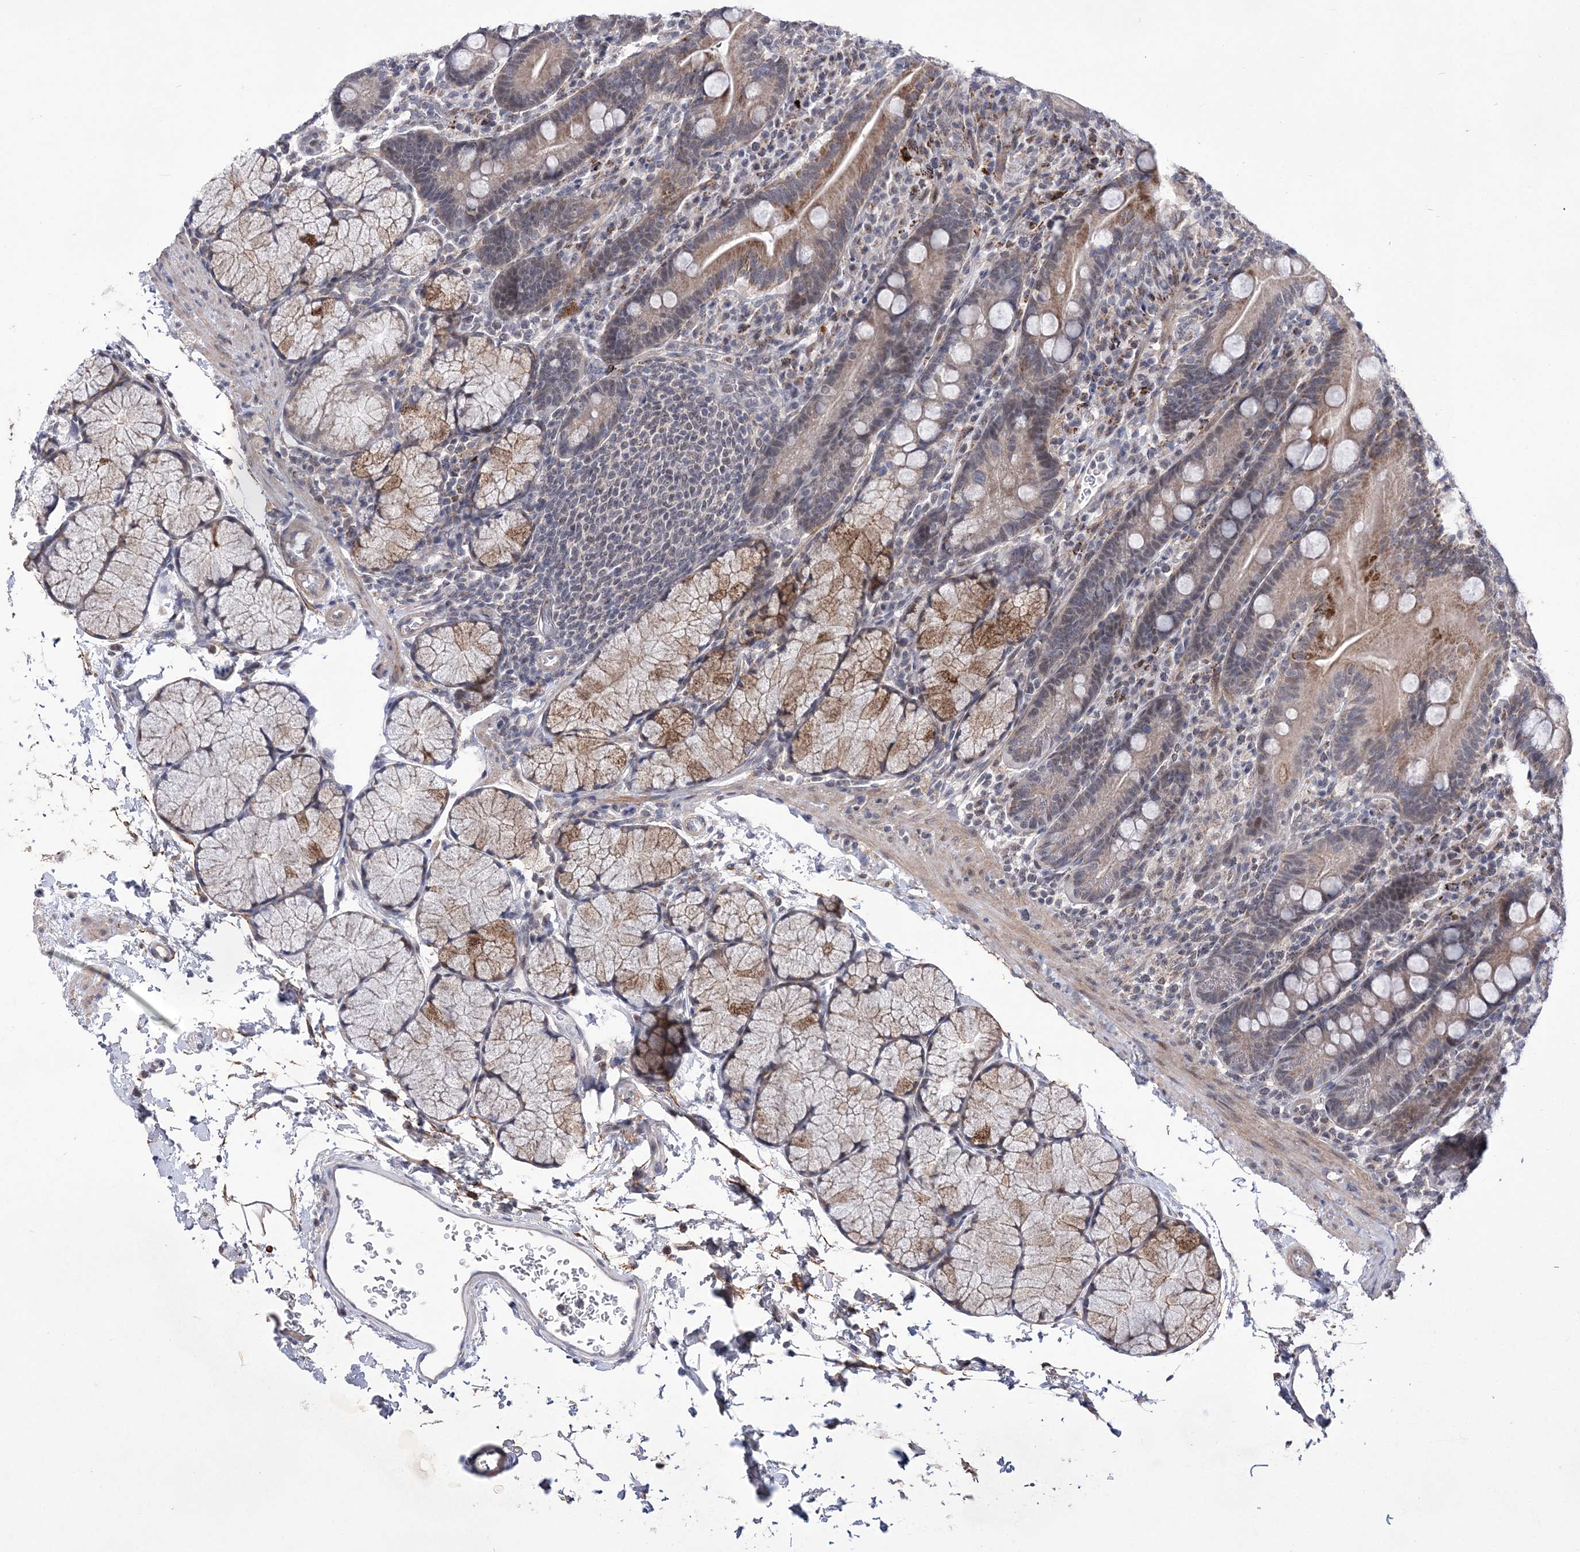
{"staining": {"intensity": "moderate", "quantity": "<25%", "location": "cytoplasmic/membranous"}, "tissue": "duodenum", "cell_type": "Glandular cells", "image_type": "normal", "snomed": [{"axis": "morphology", "description": "Normal tissue, NOS"}, {"axis": "topography", "description": "Duodenum"}], "caption": "A histopathology image of duodenum stained for a protein displays moderate cytoplasmic/membranous brown staining in glandular cells.", "gene": "BOD1L1", "patient": {"sex": "male", "age": 35}}